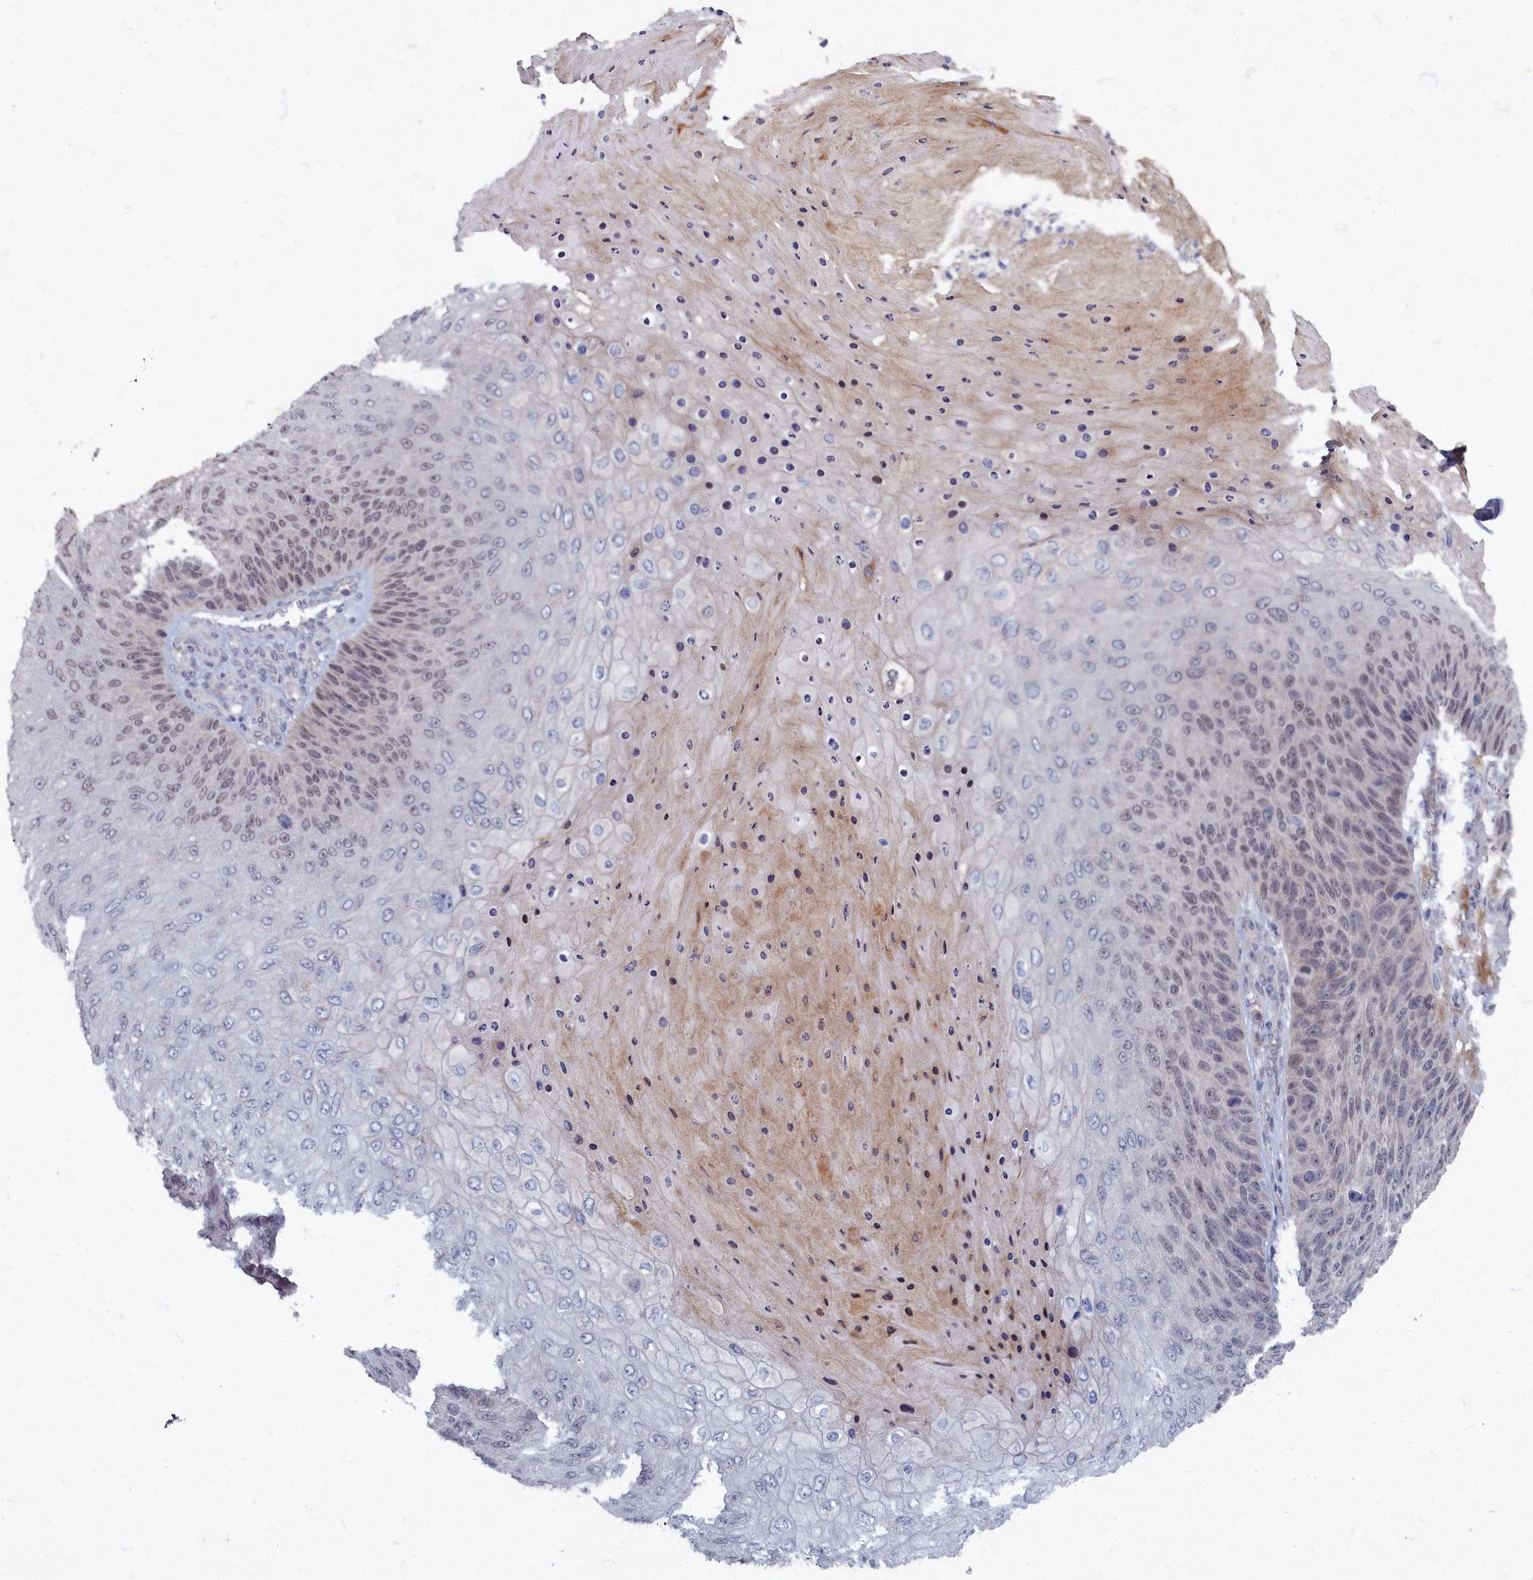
{"staining": {"intensity": "weak", "quantity": "<25%", "location": "nuclear"}, "tissue": "skin cancer", "cell_type": "Tumor cells", "image_type": "cancer", "snomed": [{"axis": "morphology", "description": "Squamous cell carcinoma, NOS"}, {"axis": "topography", "description": "Skin"}], "caption": "High power microscopy histopathology image of an IHC micrograph of skin cancer (squamous cell carcinoma), revealing no significant staining in tumor cells.", "gene": "HUNK", "patient": {"sex": "female", "age": 88}}